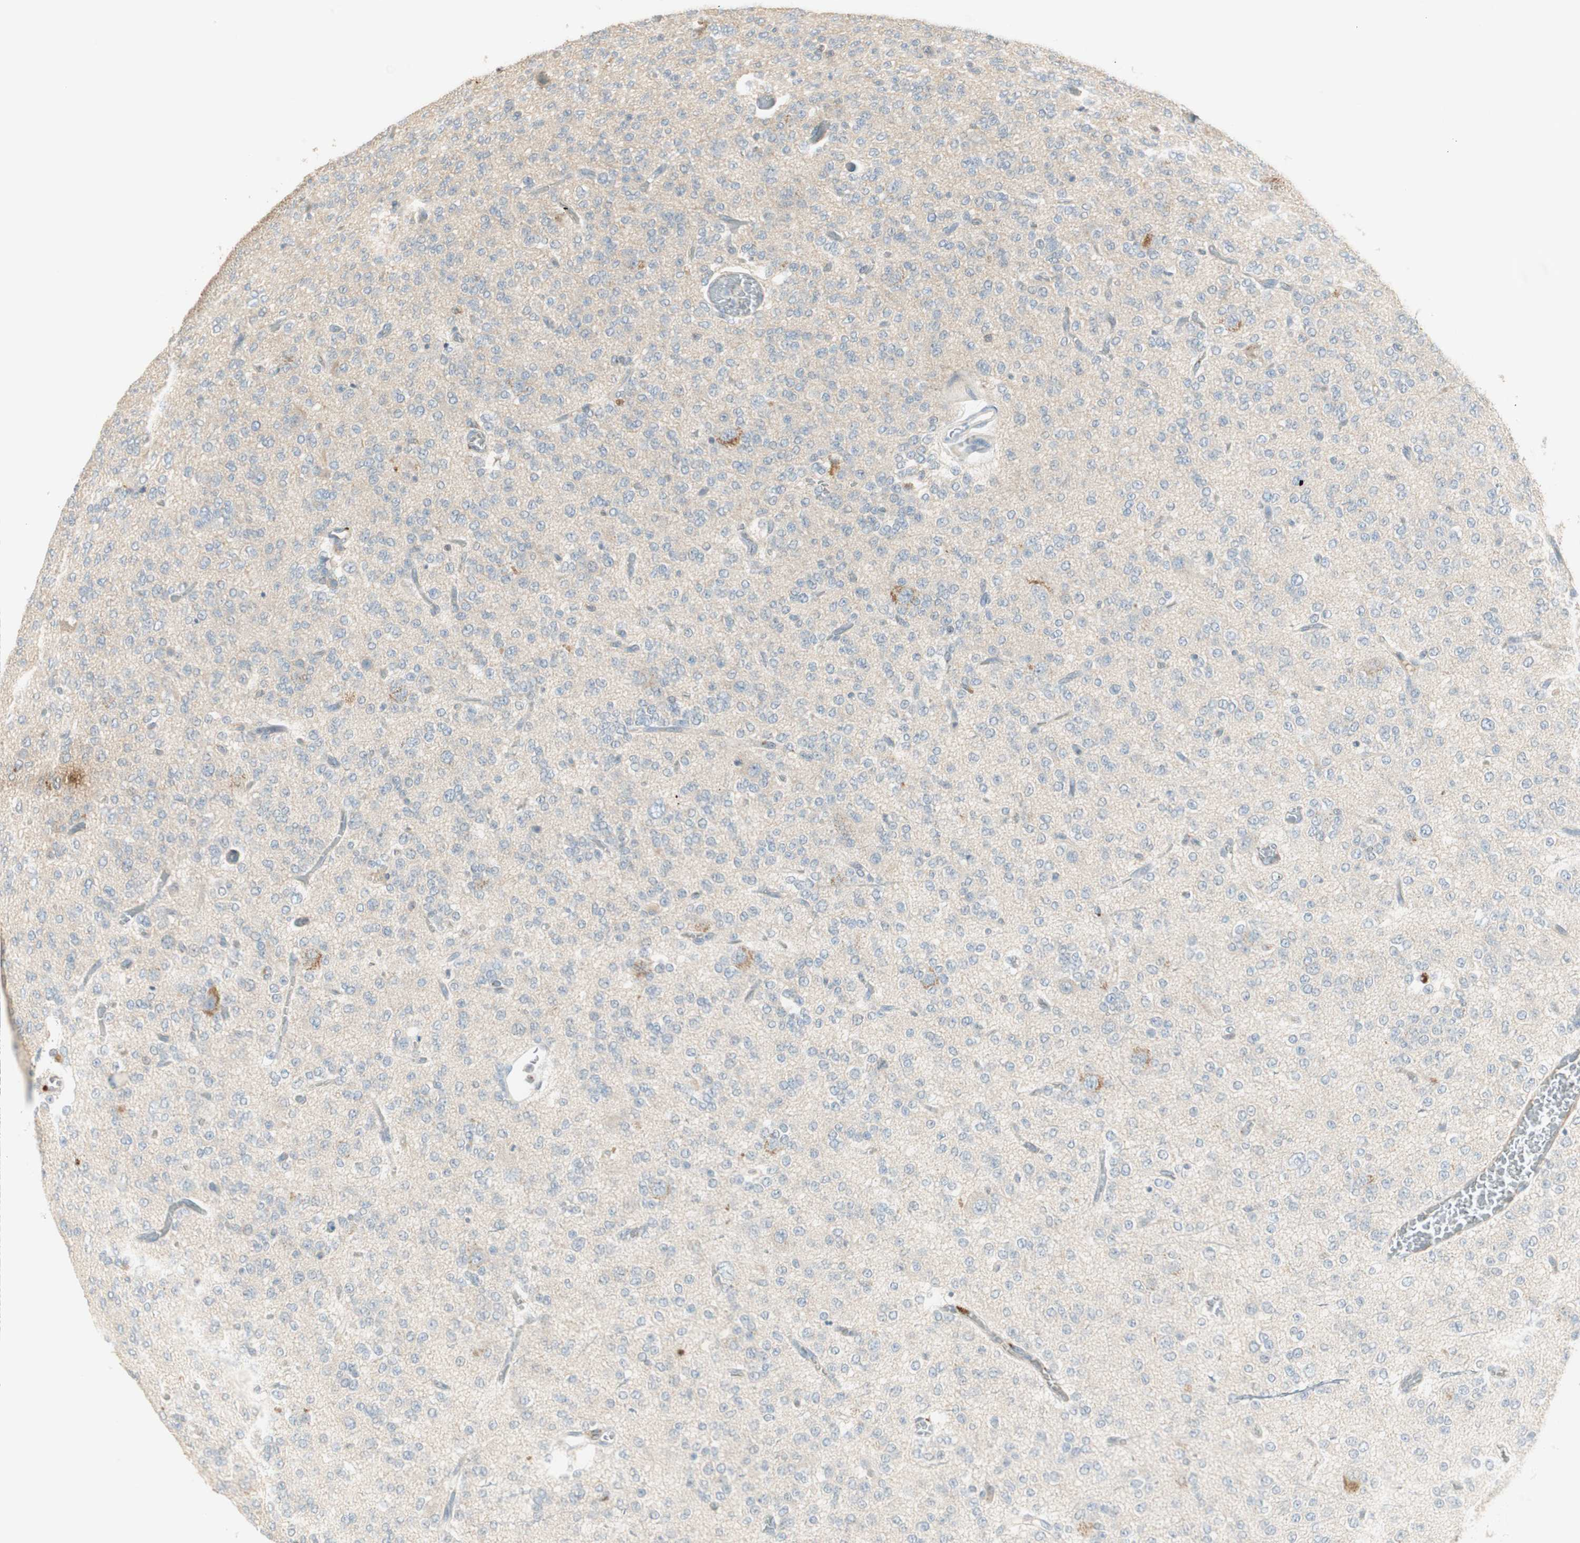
{"staining": {"intensity": "negative", "quantity": "none", "location": "none"}, "tissue": "glioma", "cell_type": "Tumor cells", "image_type": "cancer", "snomed": [{"axis": "morphology", "description": "Glioma, malignant, Low grade"}, {"axis": "topography", "description": "Brain"}], "caption": "IHC photomicrograph of neoplastic tissue: glioma stained with DAB (3,3'-diaminobenzidine) shows no significant protein staining in tumor cells.", "gene": "RUNX2", "patient": {"sex": "male", "age": 38}}